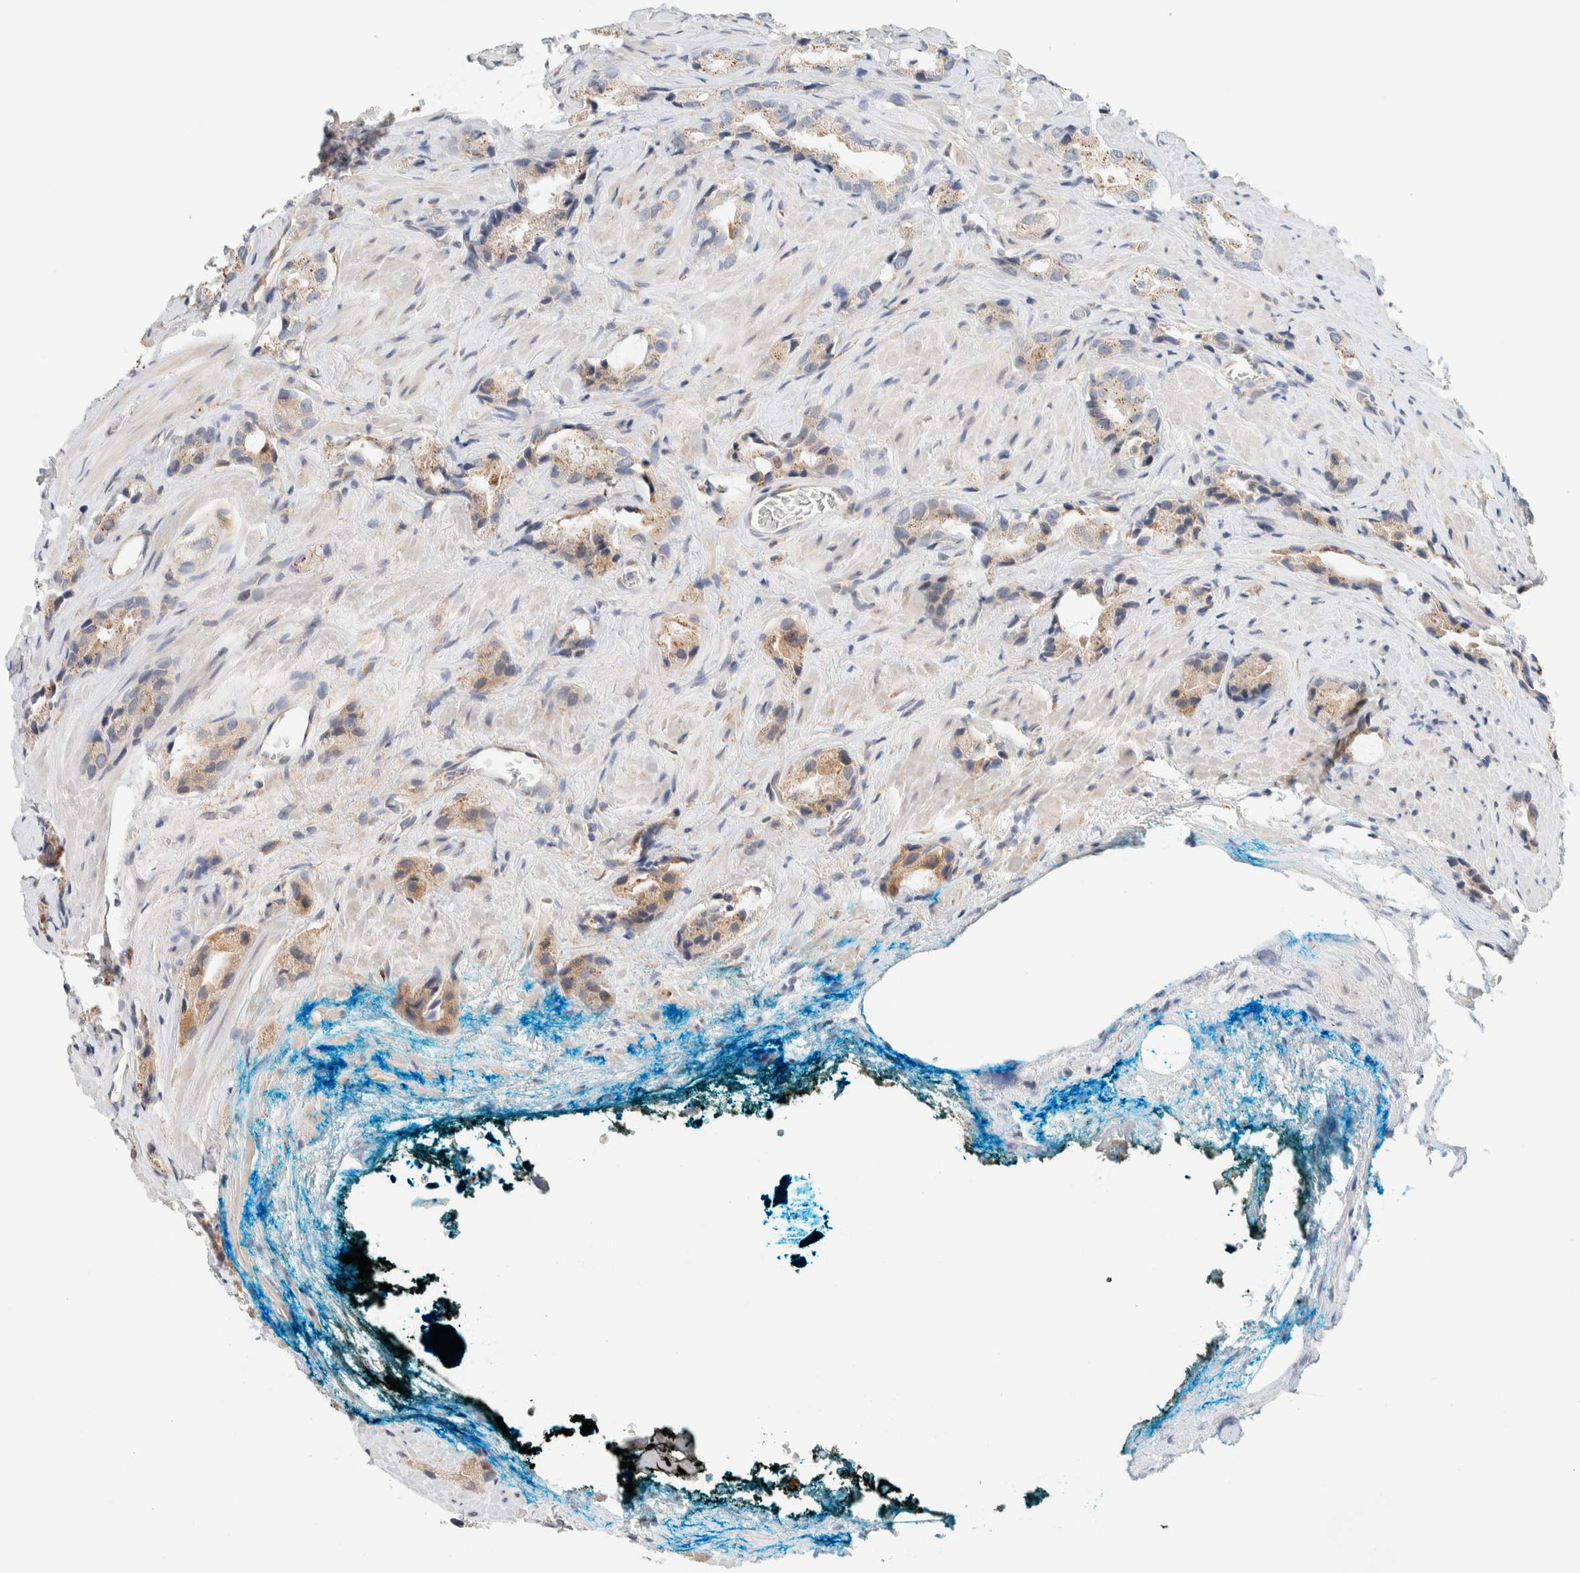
{"staining": {"intensity": "weak", "quantity": "25%-75%", "location": "cytoplasmic/membranous"}, "tissue": "prostate cancer", "cell_type": "Tumor cells", "image_type": "cancer", "snomed": [{"axis": "morphology", "description": "Adenocarcinoma, High grade"}, {"axis": "topography", "description": "Prostate"}], "caption": "Immunohistochemistry (IHC) histopathology image of prostate cancer (high-grade adenocarcinoma) stained for a protein (brown), which demonstrates low levels of weak cytoplasmic/membranous staining in approximately 25%-75% of tumor cells.", "gene": "SUMF2", "patient": {"sex": "male", "age": 63}}